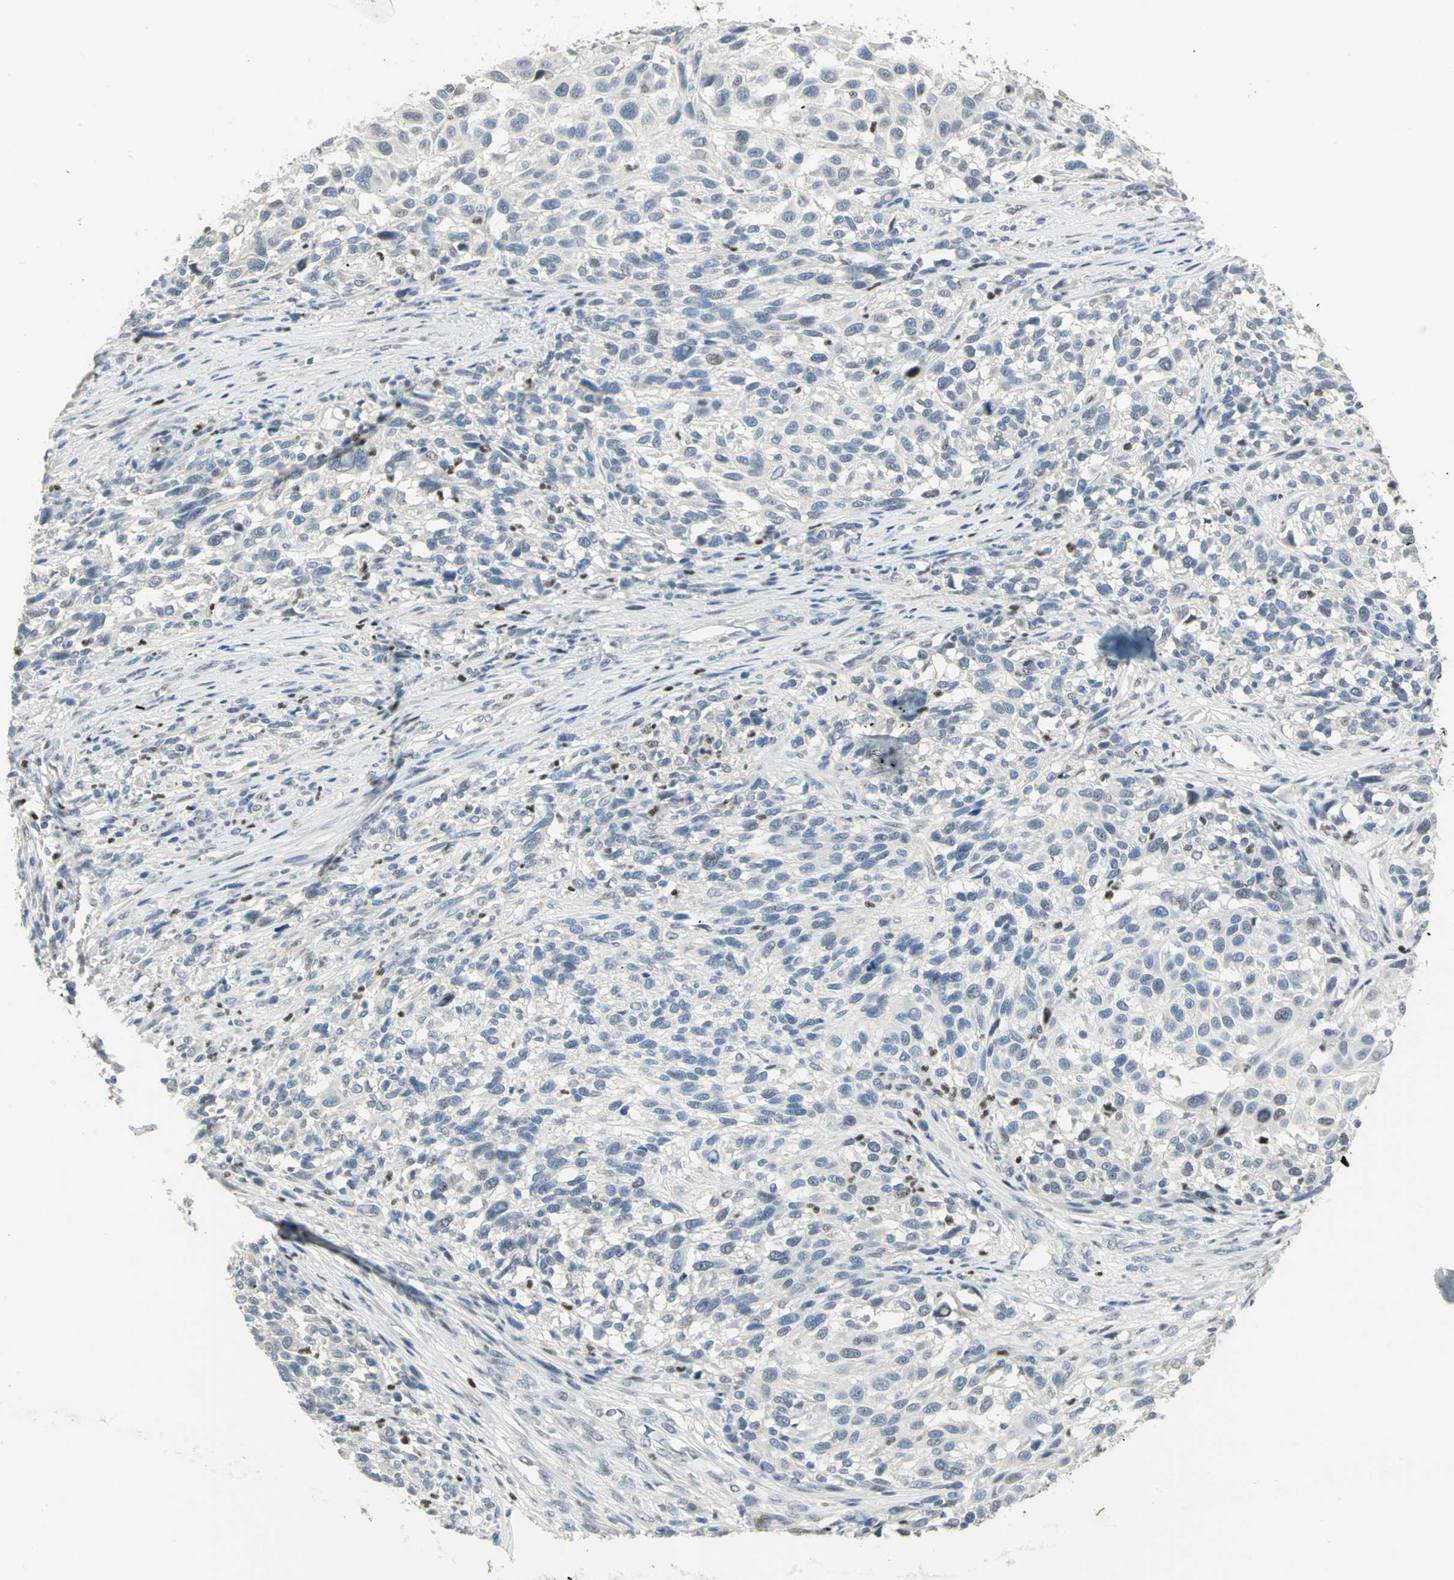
{"staining": {"intensity": "negative", "quantity": "none", "location": "none"}, "tissue": "melanoma", "cell_type": "Tumor cells", "image_type": "cancer", "snomed": [{"axis": "morphology", "description": "Malignant melanoma, Metastatic site"}, {"axis": "topography", "description": "Lymph node"}], "caption": "Protein analysis of melanoma reveals no significant expression in tumor cells.", "gene": "BCL6", "patient": {"sex": "male", "age": 61}}